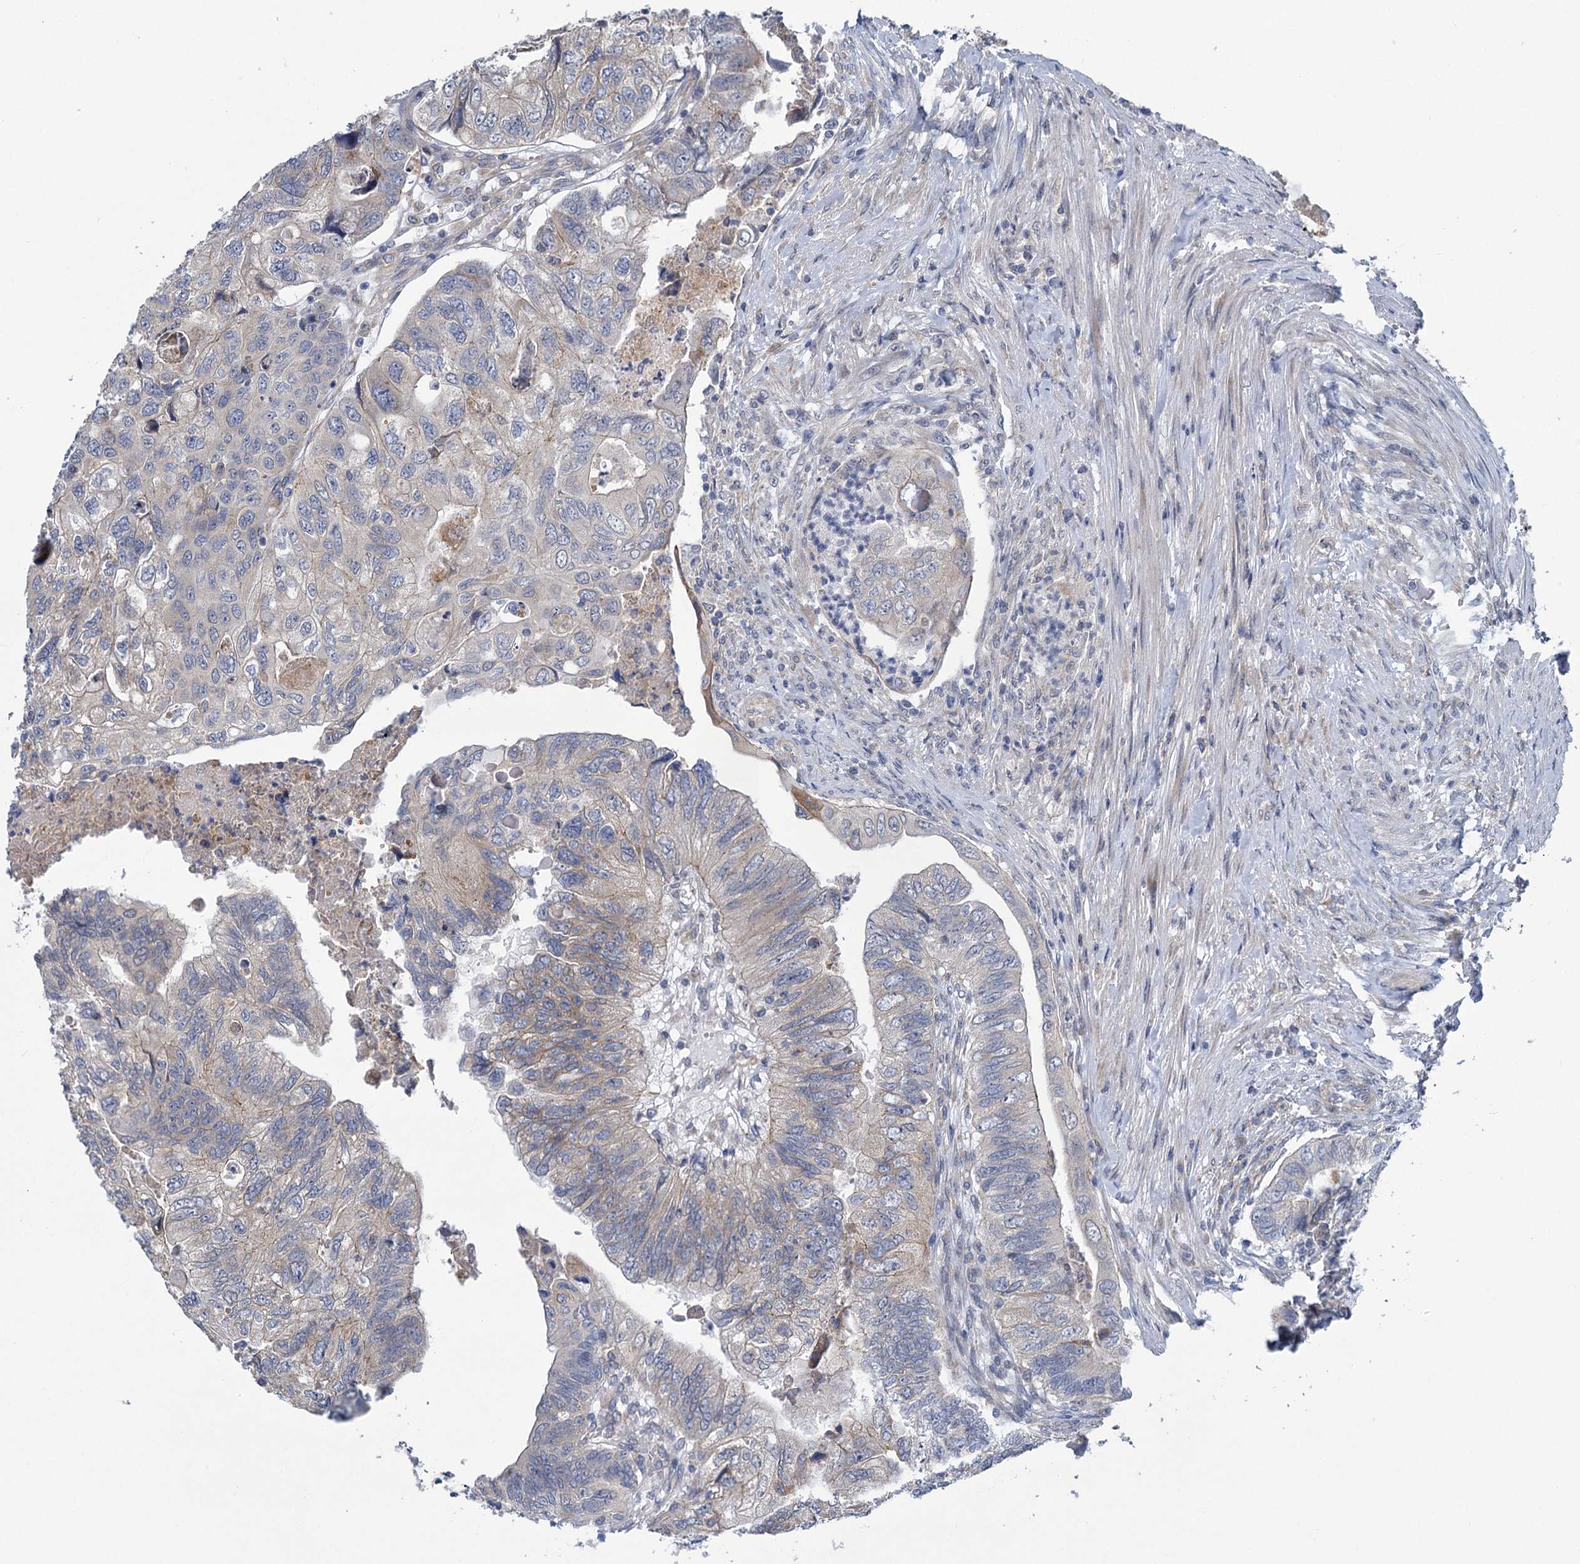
{"staining": {"intensity": "weak", "quantity": "<25%", "location": "cytoplasmic/membranous"}, "tissue": "colorectal cancer", "cell_type": "Tumor cells", "image_type": "cancer", "snomed": [{"axis": "morphology", "description": "Adenocarcinoma, NOS"}, {"axis": "topography", "description": "Rectum"}], "caption": "A histopathology image of human colorectal cancer is negative for staining in tumor cells. (IHC, brightfield microscopy, high magnification).", "gene": "MBLAC2", "patient": {"sex": "male", "age": 63}}